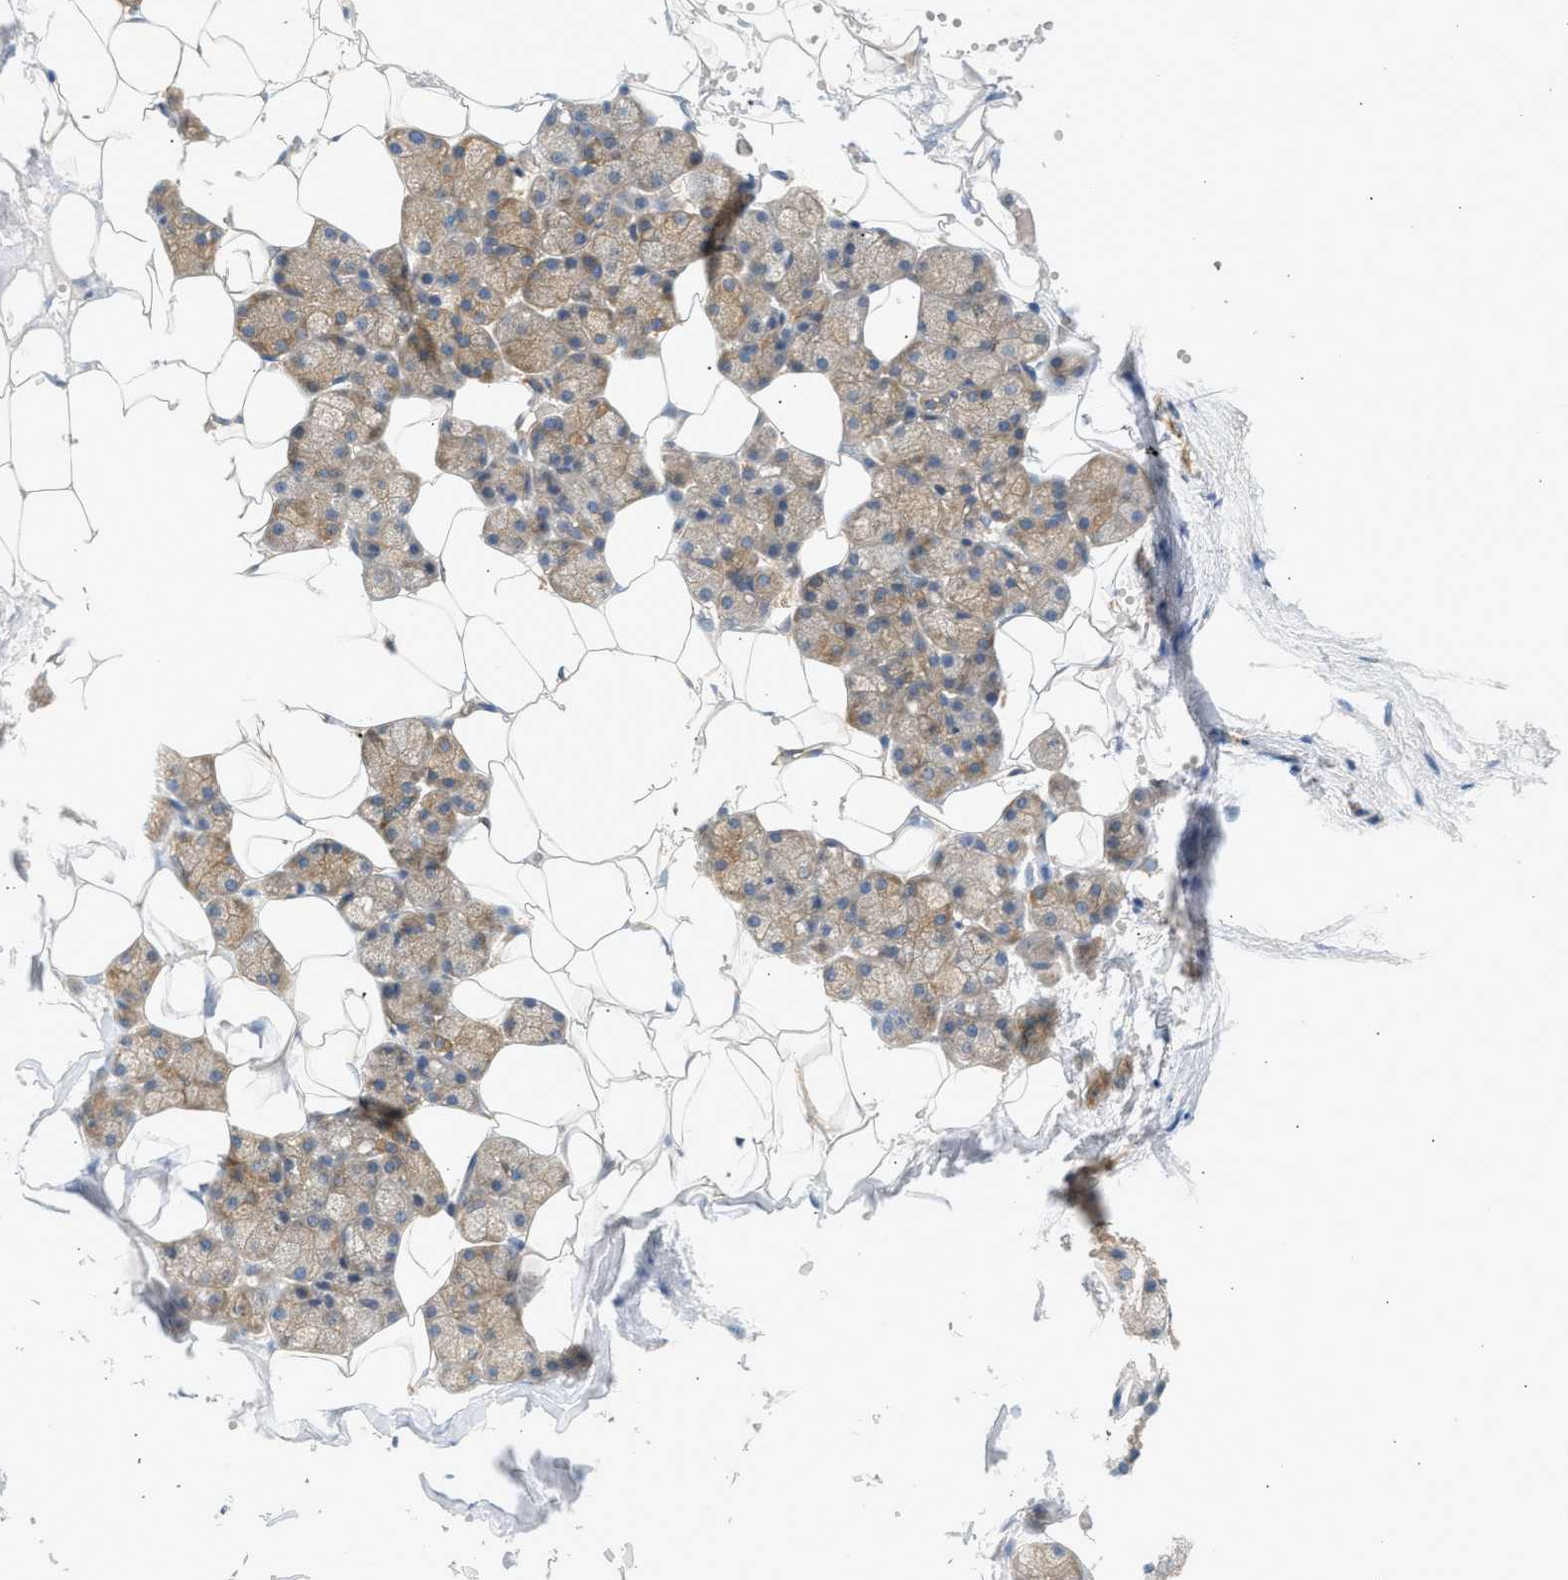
{"staining": {"intensity": "moderate", "quantity": ">75%", "location": "cytoplasmic/membranous"}, "tissue": "salivary gland", "cell_type": "Glandular cells", "image_type": "normal", "snomed": [{"axis": "morphology", "description": "Normal tissue, NOS"}, {"axis": "topography", "description": "Salivary gland"}], "caption": "Salivary gland stained with a brown dye shows moderate cytoplasmic/membranous positive positivity in about >75% of glandular cells.", "gene": "PAFAH1B1", "patient": {"sex": "male", "age": 62}}